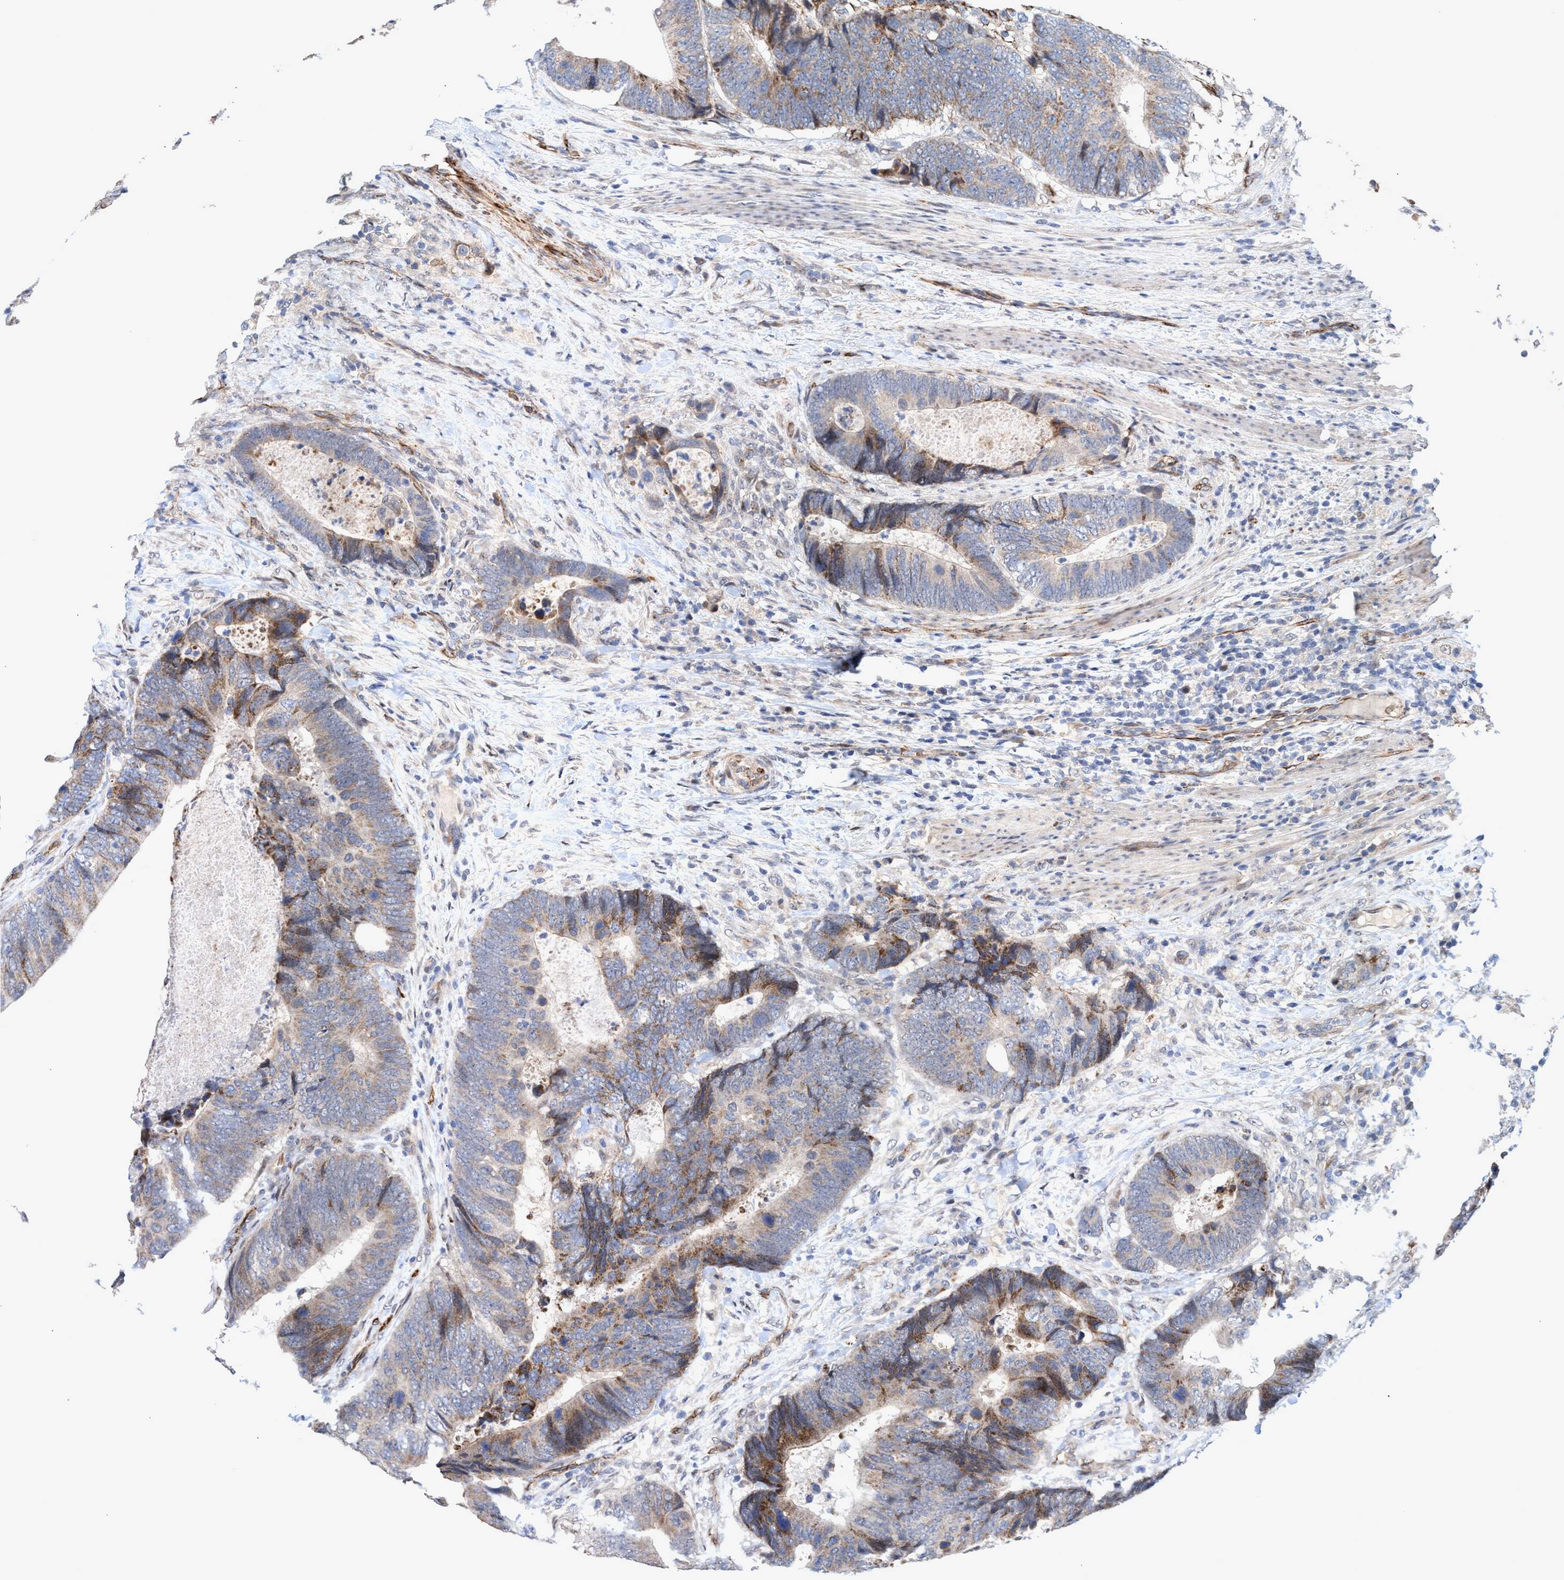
{"staining": {"intensity": "weak", "quantity": ">75%", "location": "cytoplasmic/membranous"}, "tissue": "colorectal cancer", "cell_type": "Tumor cells", "image_type": "cancer", "snomed": [{"axis": "morphology", "description": "Adenocarcinoma, NOS"}, {"axis": "topography", "description": "Colon"}], "caption": "A histopathology image of colorectal cancer (adenocarcinoma) stained for a protein reveals weak cytoplasmic/membranous brown staining in tumor cells. (brown staining indicates protein expression, while blue staining denotes nuclei).", "gene": "ZNF750", "patient": {"sex": "male", "age": 56}}